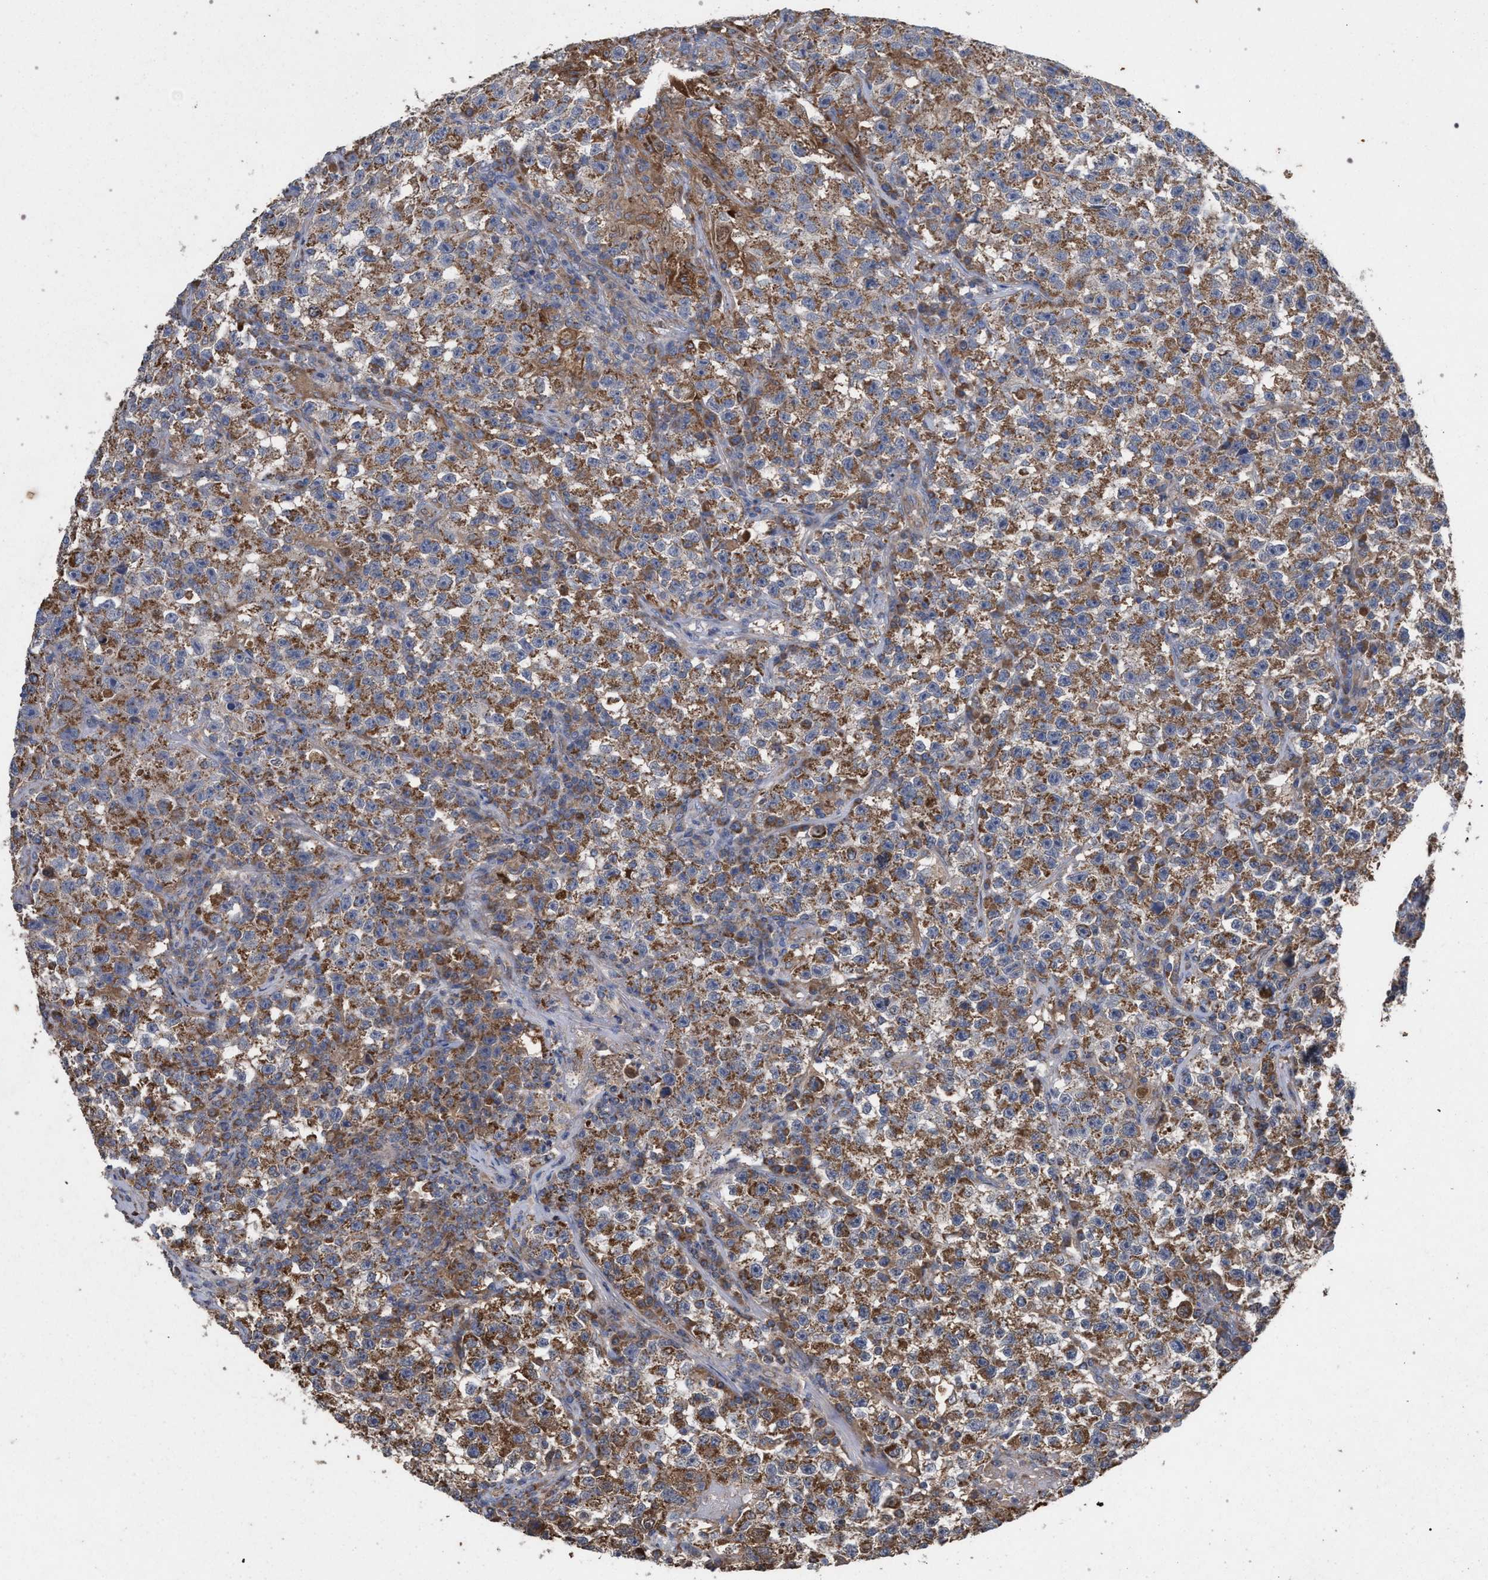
{"staining": {"intensity": "moderate", "quantity": ">75%", "location": "cytoplasmic/membranous"}, "tissue": "testis cancer", "cell_type": "Tumor cells", "image_type": "cancer", "snomed": [{"axis": "morphology", "description": "Seminoma, NOS"}, {"axis": "topography", "description": "Testis"}], "caption": "Seminoma (testis) was stained to show a protein in brown. There is medium levels of moderate cytoplasmic/membranous staining in about >75% of tumor cells. The staining is performed using DAB (3,3'-diaminobenzidine) brown chromogen to label protein expression. The nuclei are counter-stained blue using hematoxylin.", "gene": "BCL2L12", "patient": {"sex": "male", "age": 22}}